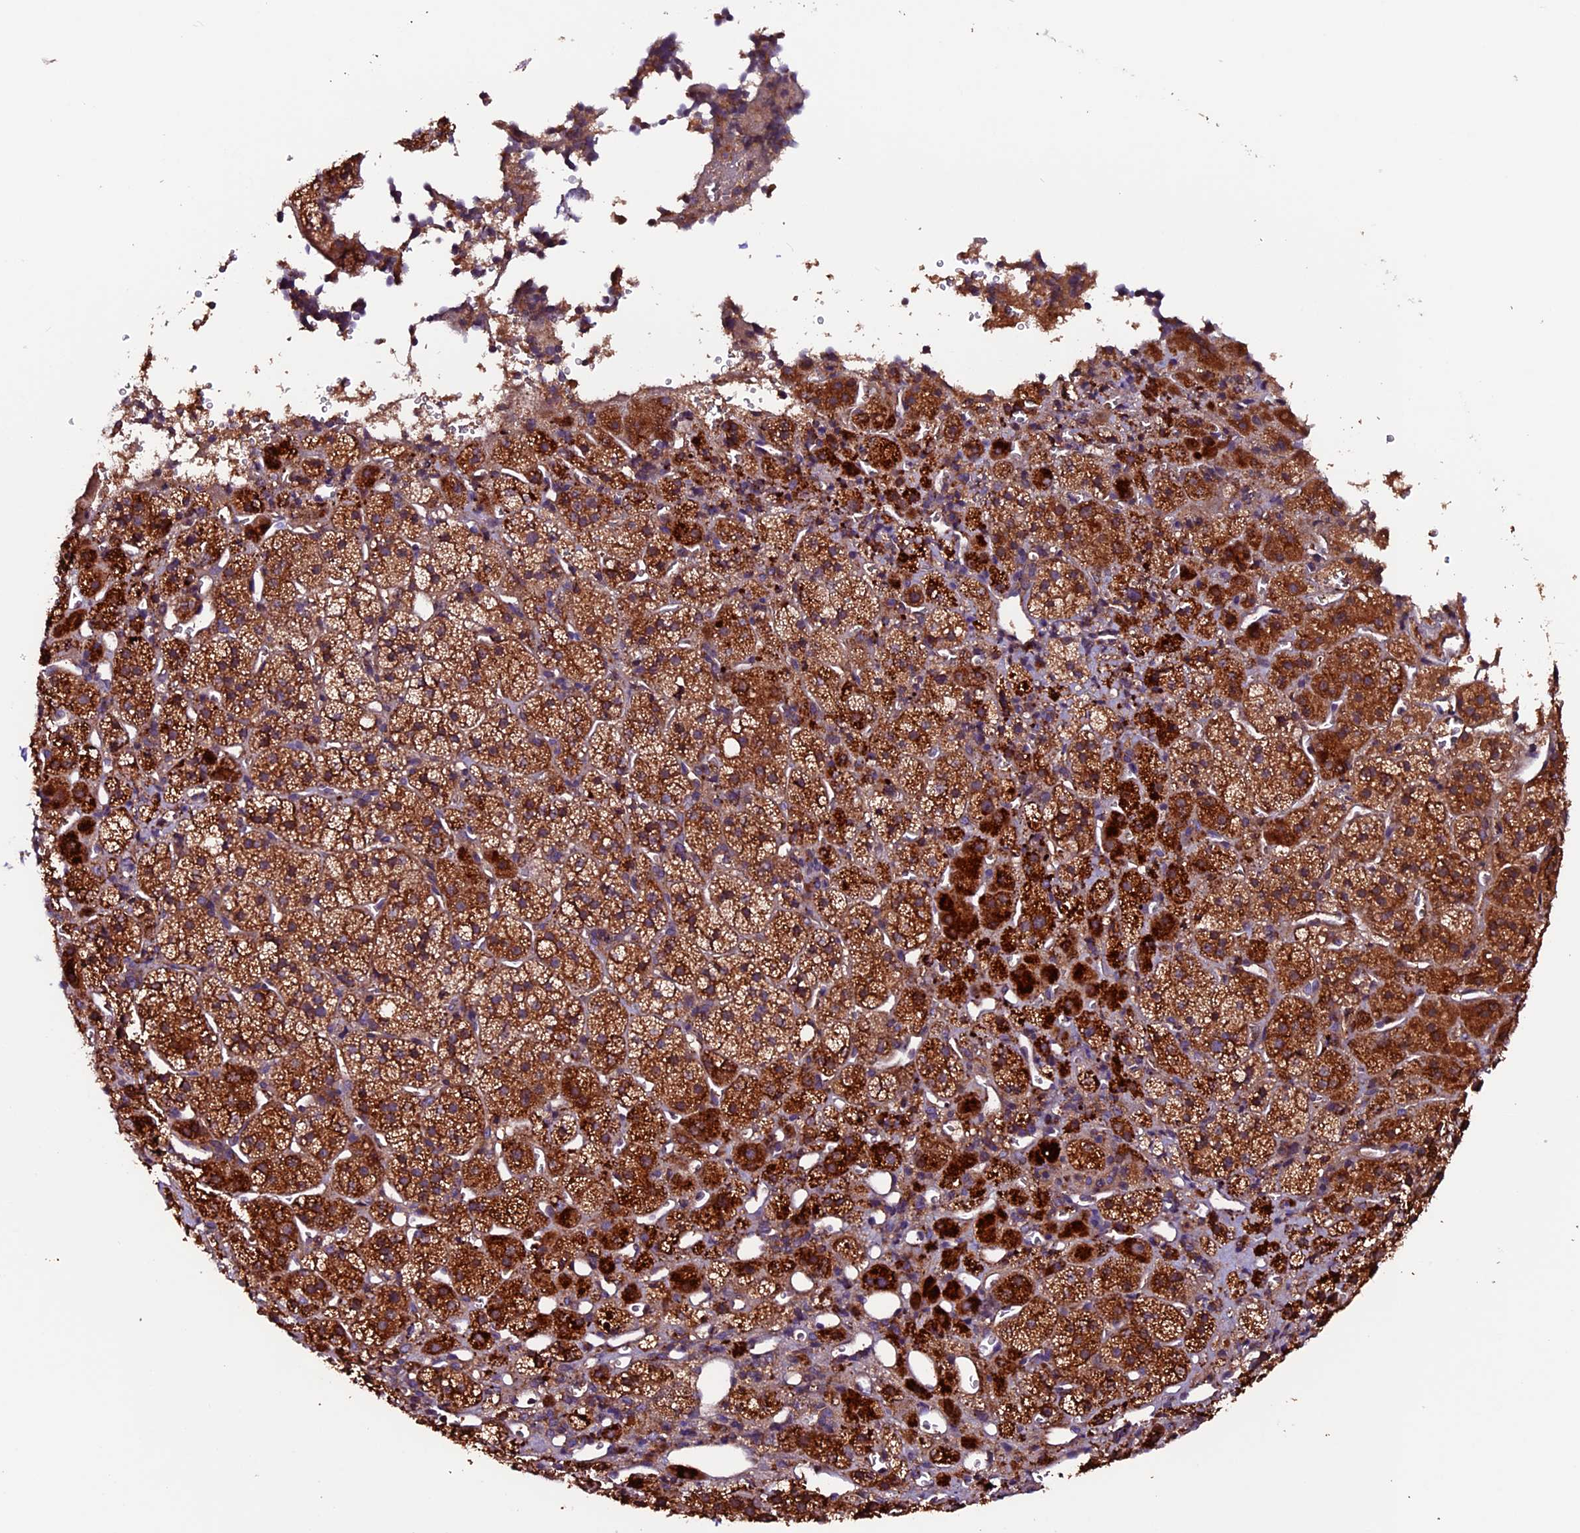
{"staining": {"intensity": "strong", "quantity": ">75%", "location": "cytoplasmic/membranous"}, "tissue": "adrenal gland", "cell_type": "Glandular cells", "image_type": "normal", "snomed": [{"axis": "morphology", "description": "Normal tissue, NOS"}, {"axis": "topography", "description": "Adrenal gland"}], "caption": "This is an image of IHC staining of unremarkable adrenal gland, which shows strong positivity in the cytoplasmic/membranous of glandular cells.", "gene": "ZNF598", "patient": {"sex": "female", "age": 44}}